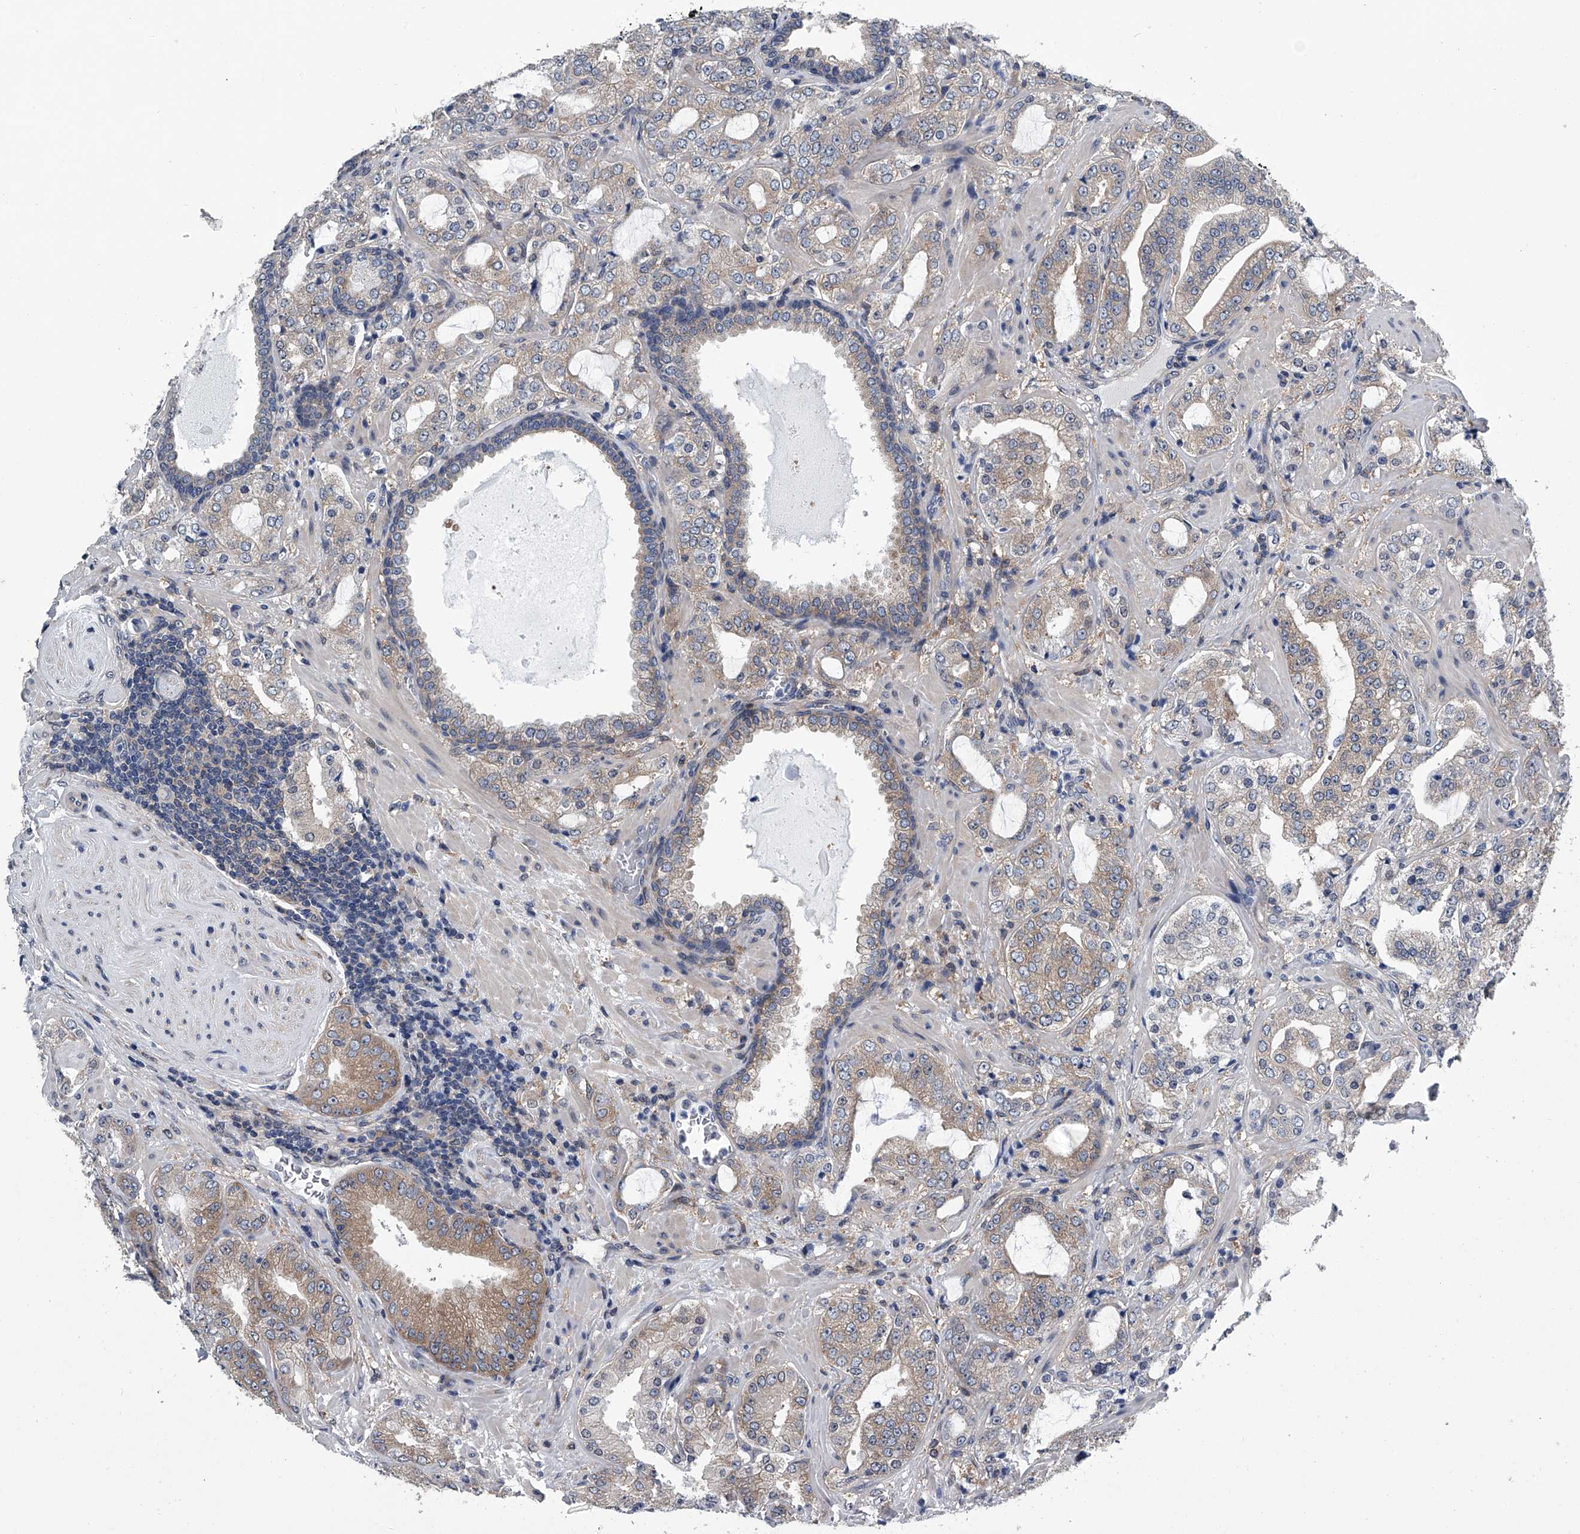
{"staining": {"intensity": "moderate", "quantity": "25%-75%", "location": "cytoplasmic/membranous"}, "tissue": "prostate cancer", "cell_type": "Tumor cells", "image_type": "cancer", "snomed": [{"axis": "morphology", "description": "Adenocarcinoma, High grade"}, {"axis": "topography", "description": "Prostate"}], "caption": "IHC staining of prostate cancer, which displays medium levels of moderate cytoplasmic/membranous staining in about 25%-75% of tumor cells indicating moderate cytoplasmic/membranous protein staining. The staining was performed using DAB (3,3'-diaminobenzidine) (brown) for protein detection and nuclei were counterstained in hematoxylin (blue).", "gene": "PPP2R5D", "patient": {"sex": "male", "age": 64}}